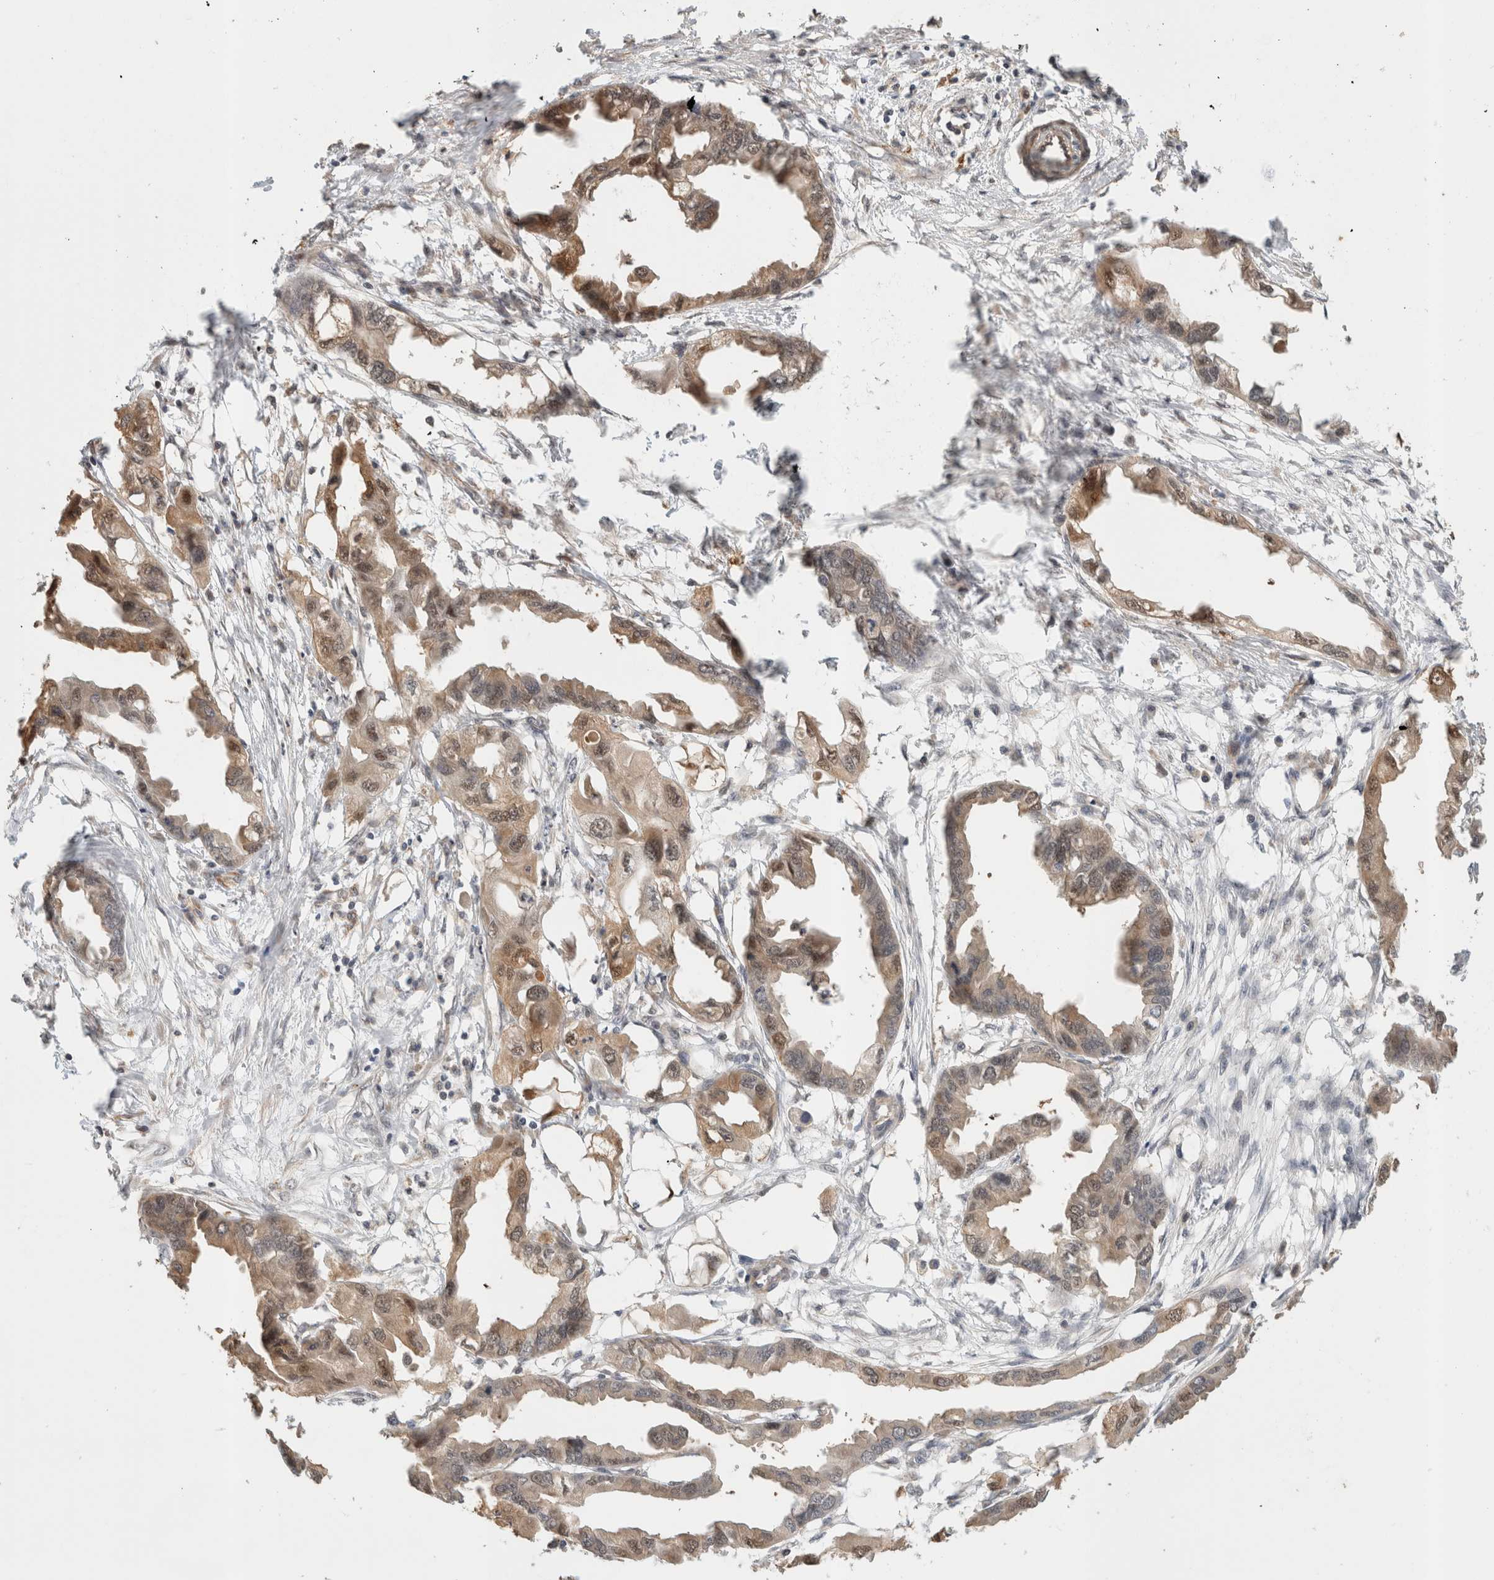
{"staining": {"intensity": "weak", "quantity": ">75%", "location": "cytoplasmic/membranous,nuclear"}, "tissue": "endometrial cancer", "cell_type": "Tumor cells", "image_type": "cancer", "snomed": [{"axis": "morphology", "description": "Adenocarcinoma, NOS"}, {"axis": "morphology", "description": "Adenocarcinoma, metastatic, NOS"}, {"axis": "topography", "description": "Adipose tissue"}, {"axis": "topography", "description": "Endometrium"}], "caption": "Weak cytoplasmic/membranous and nuclear expression for a protein is present in approximately >75% of tumor cells of endometrial cancer (adenocarcinoma) using IHC.", "gene": "OTUD6B", "patient": {"sex": "female", "age": 67}}